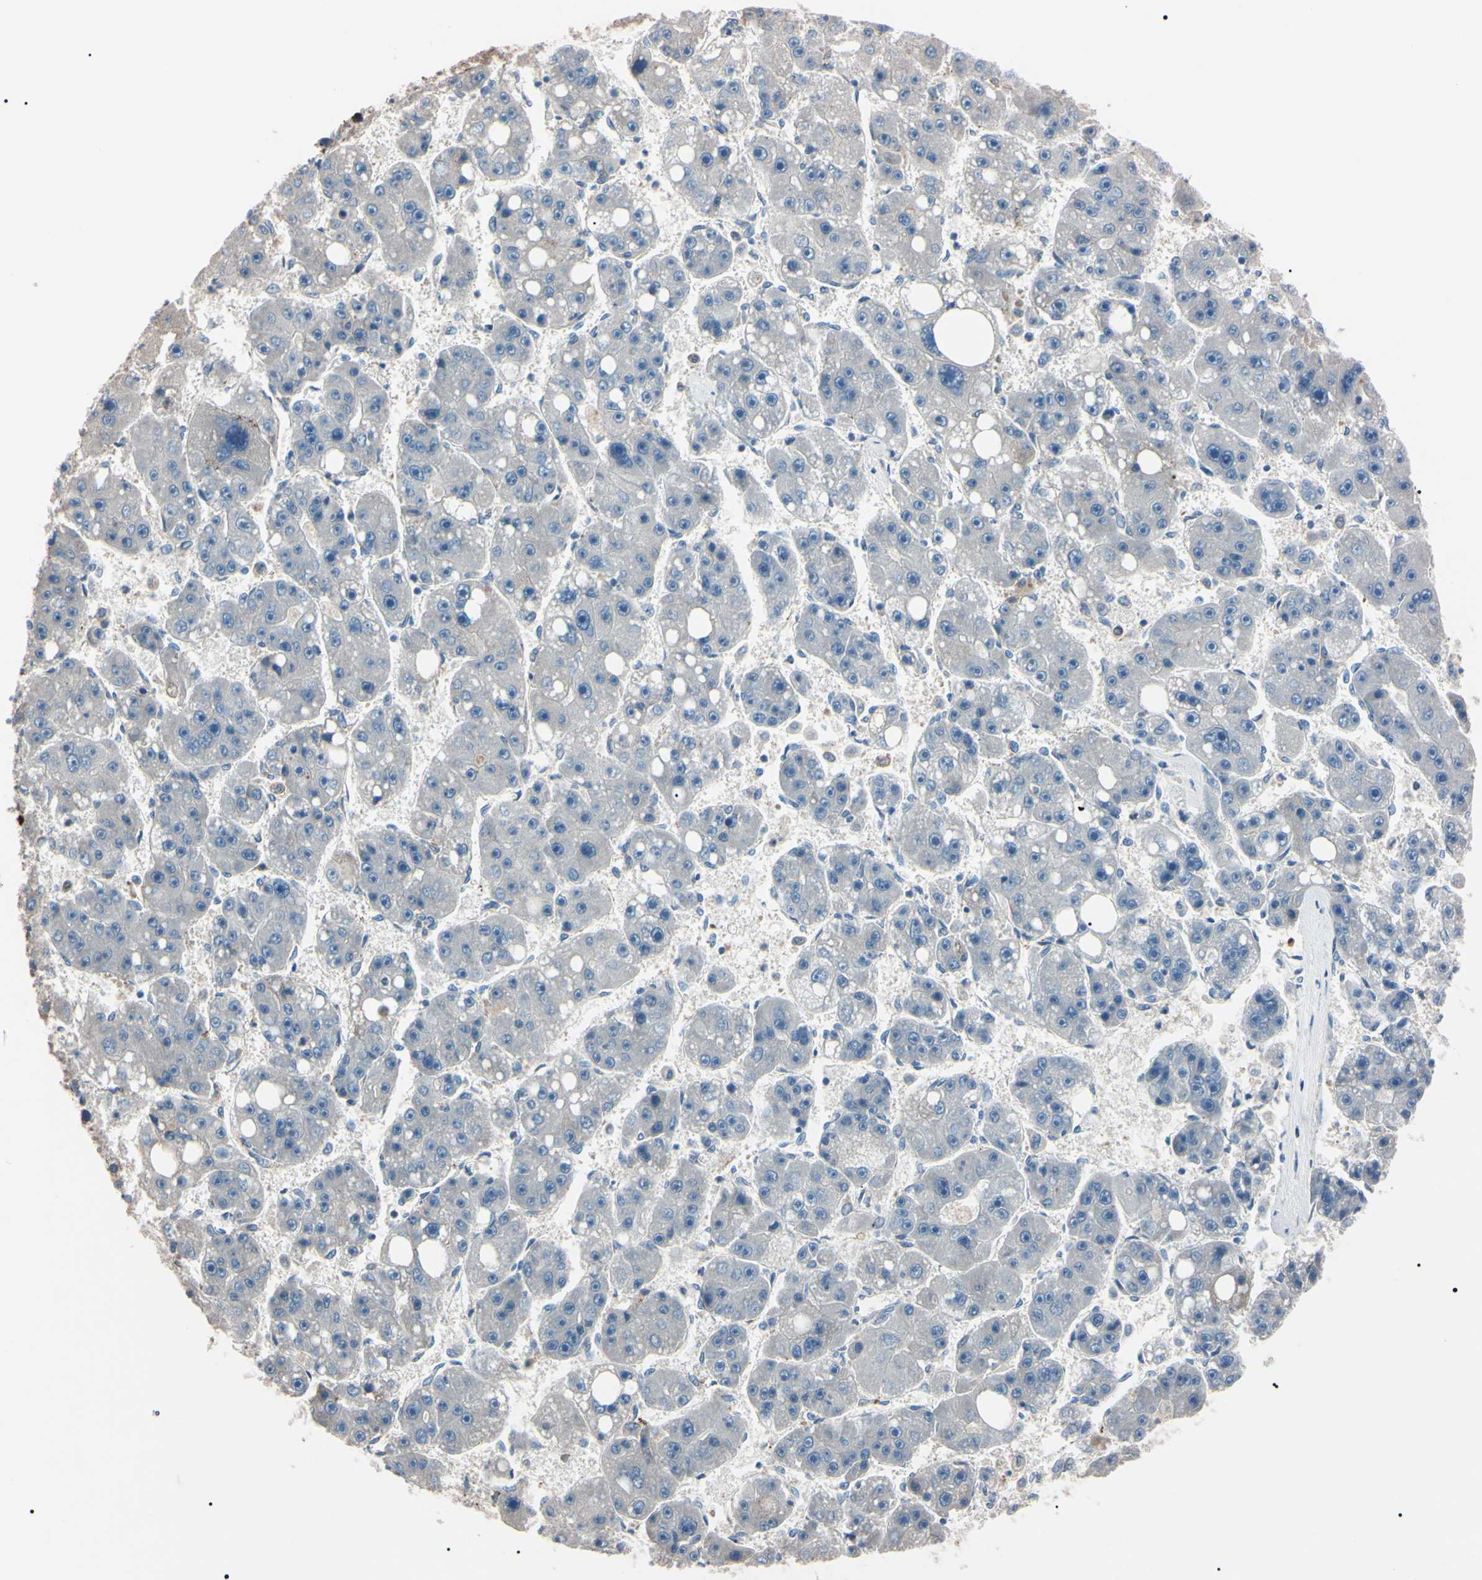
{"staining": {"intensity": "negative", "quantity": "none", "location": "none"}, "tissue": "liver cancer", "cell_type": "Tumor cells", "image_type": "cancer", "snomed": [{"axis": "morphology", "description": "Carcinoma, Hepatocellular, NOS"}, {"axis": "topography", "description": "Liver"}], "caption": "An IHC photomicrograph of liver hepatocellular carcinoma is shown. There is no staining in tumor cells of liver hepatocellular carcinoma.", "gene": "PRKACA", "patient": {"sex": "female", "age": 61}}